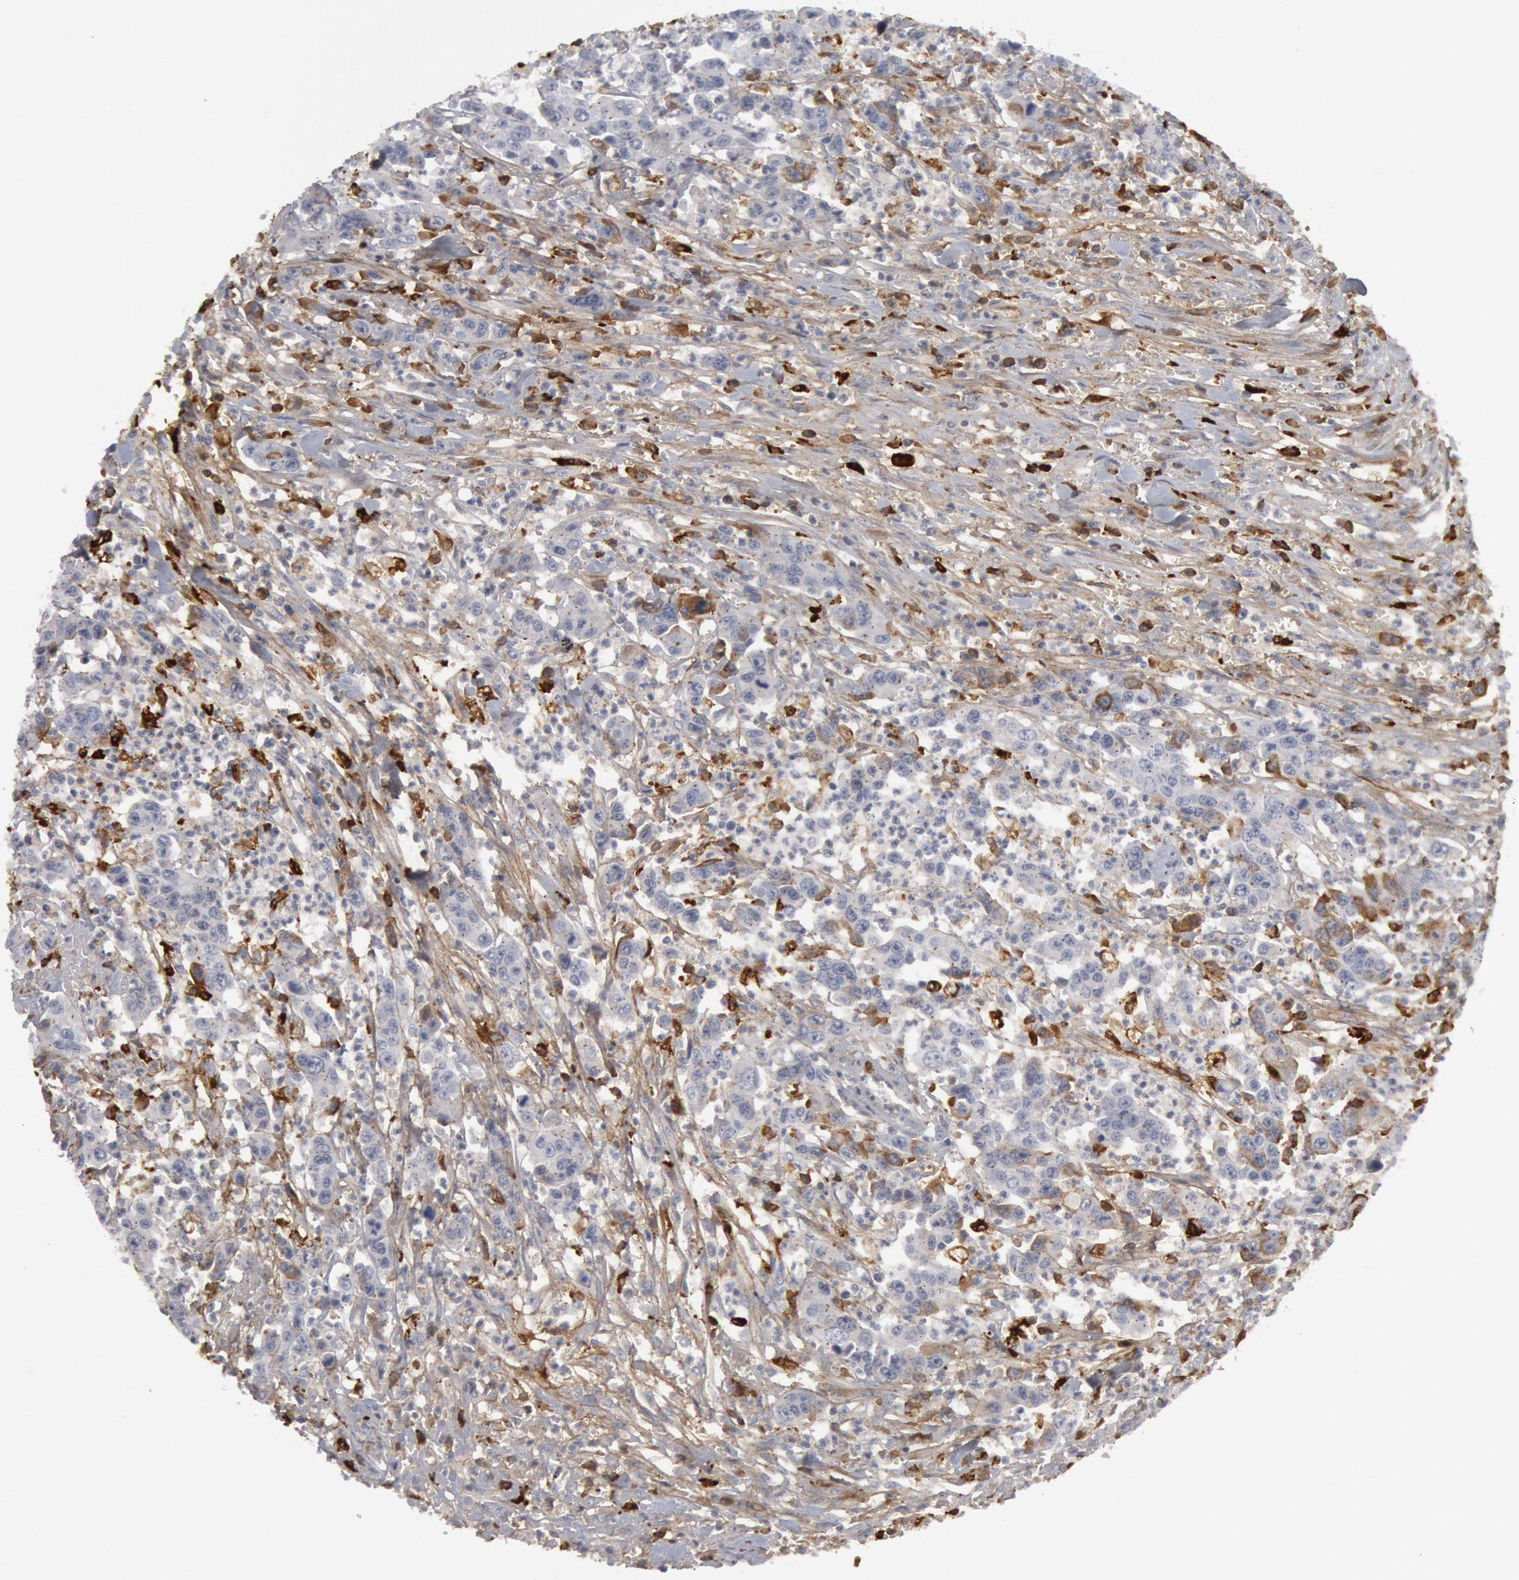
{"staining": {"intensity": "negative", "quantity": "none", "location": "none"}, "tissue": "urothelial cancer", "cell_type": "Tumor cells", "image_type": "cancer", "snomed": [{"axis": "morphology", "description": "Urothelial carcinoma, High grade"}, {"axis": "topography", "description": "Urinary bladder"}], "caption": "Immunohistochemistry of urothelial carcinoma (high-grade) displays no staining in tumor cells.", "gene": "C1QC", "patient": {"sex": "male", "age": 86}}